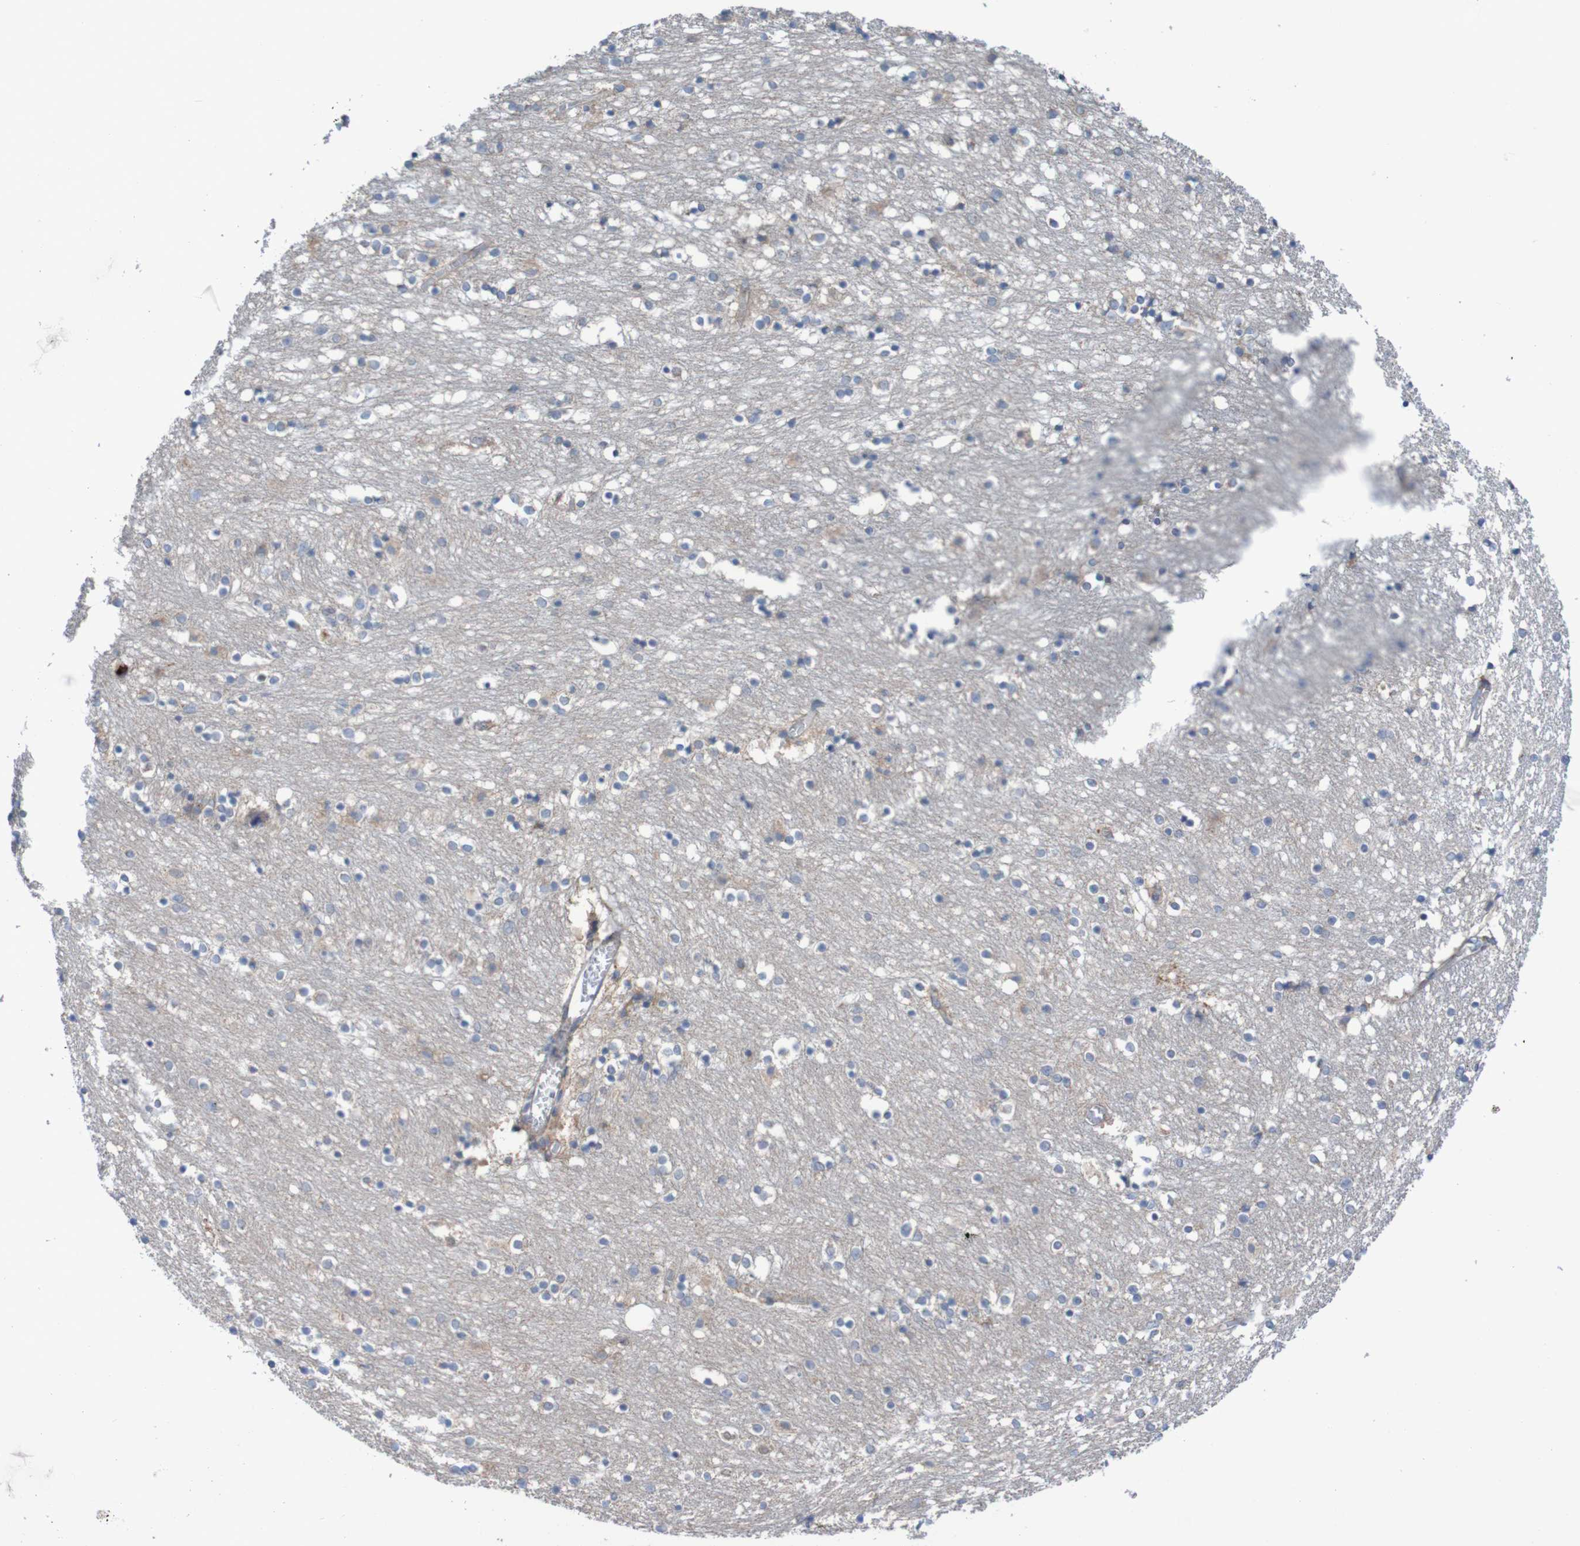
{"staining": {"intensity": "negative", "quantity": "none", "location": "none"}, "tissue": "caudate", "cell_type": "Glial cells", "image_type": "normal", "snomed": [{"axis": "morphology", "description": "Normal tissue, NOS"}, {"axis": "topography", "description": "Lateral ventricle wall"}], "caption": "A high-resolution histopathology image shows immunohistochemistry staining of normal caudate, which displays no significant expression in glial cells.", "gene": "PARP4", "patient": {"sex": "female", "age": 54}}